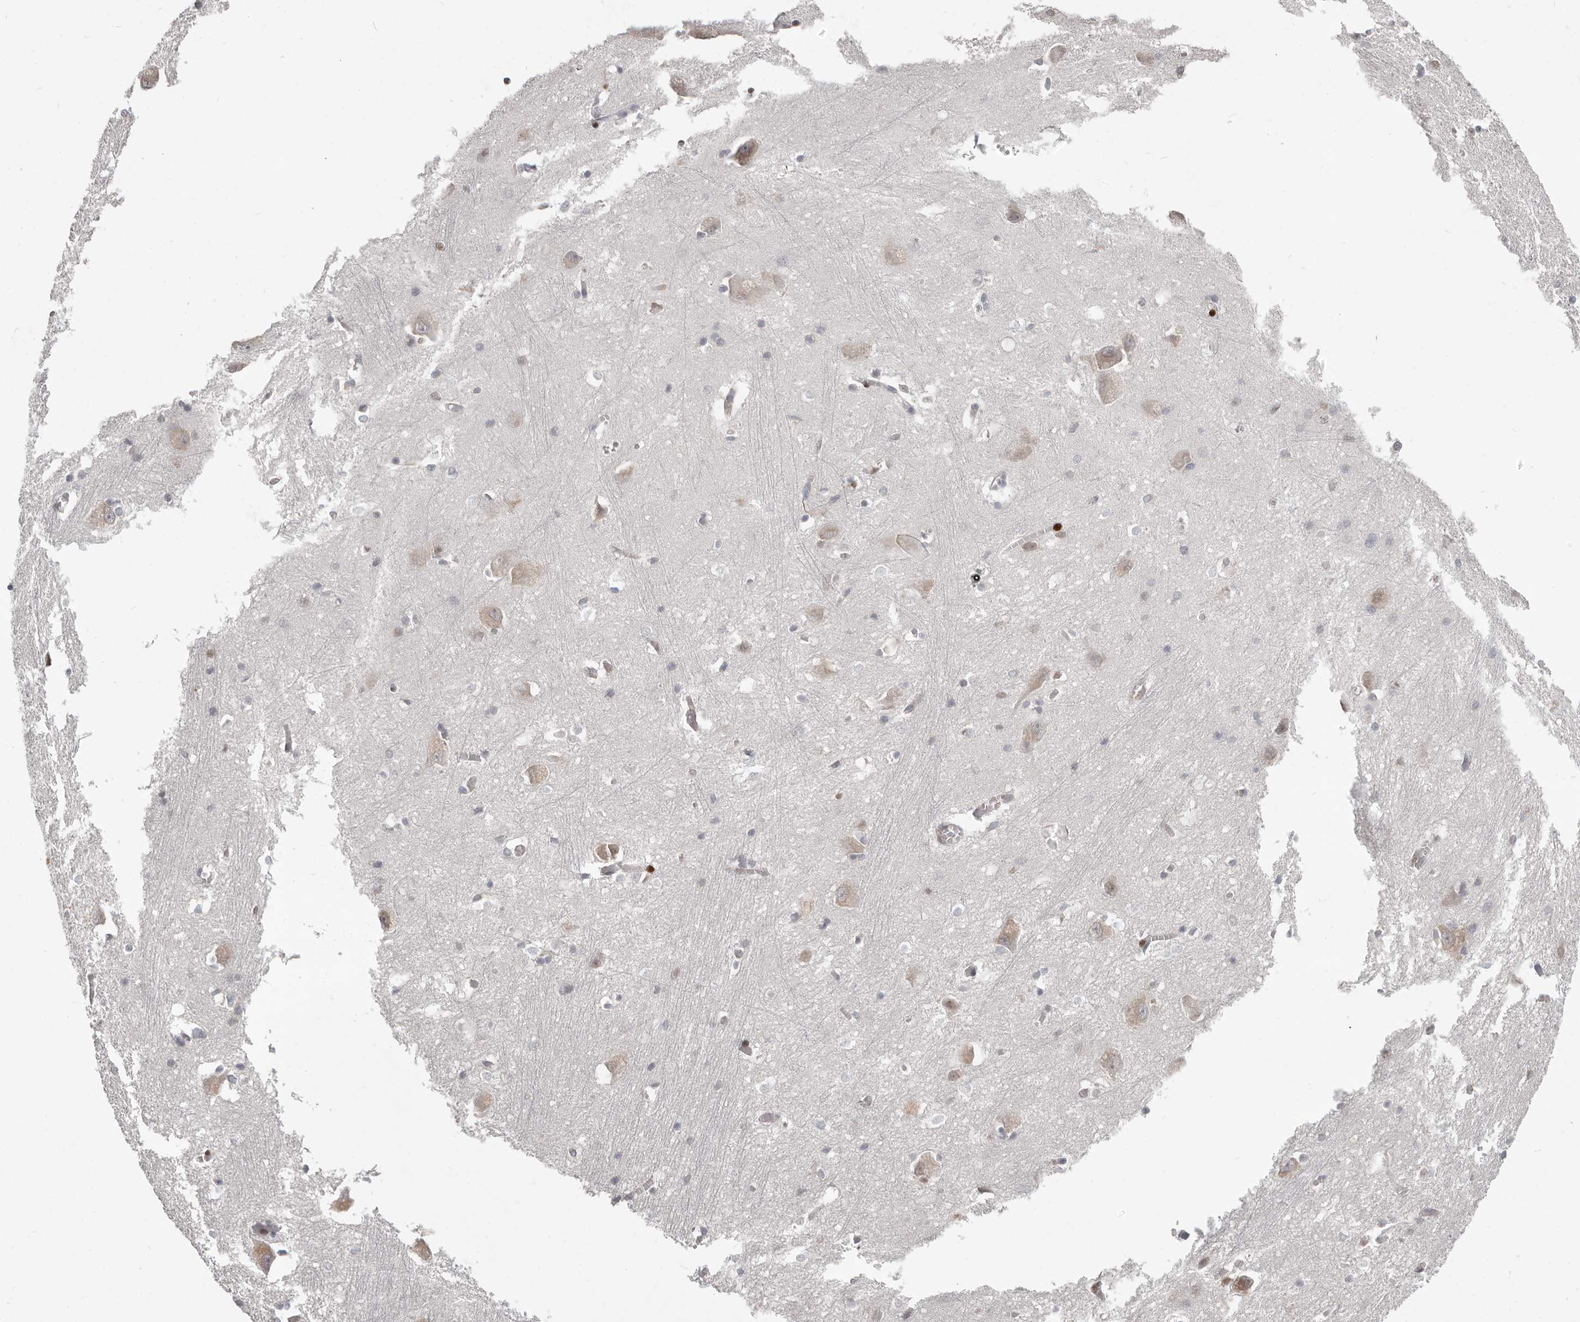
{"staining": {"intensity": "strong", "quantity": "<25%", "location": "nuclear"}, "tissue": "caudate", "cell_type": "Glial cells", "image_type": "normal", "snomed": [{"axis": "morphology", "description": "Normal tissue, NOS"}, {"axis": "topography", "description": "Lateral ventricle wall"}], "caption": "Immunohistochemical staining of unremarkable caudate displays medium levels of strong nuclear positivity in about <25% of glial cells. (DAB IHC with brightfield microscopy, high magnification).", "gene": "SRP19", "patient": {"sex": "male", "age": 37}}